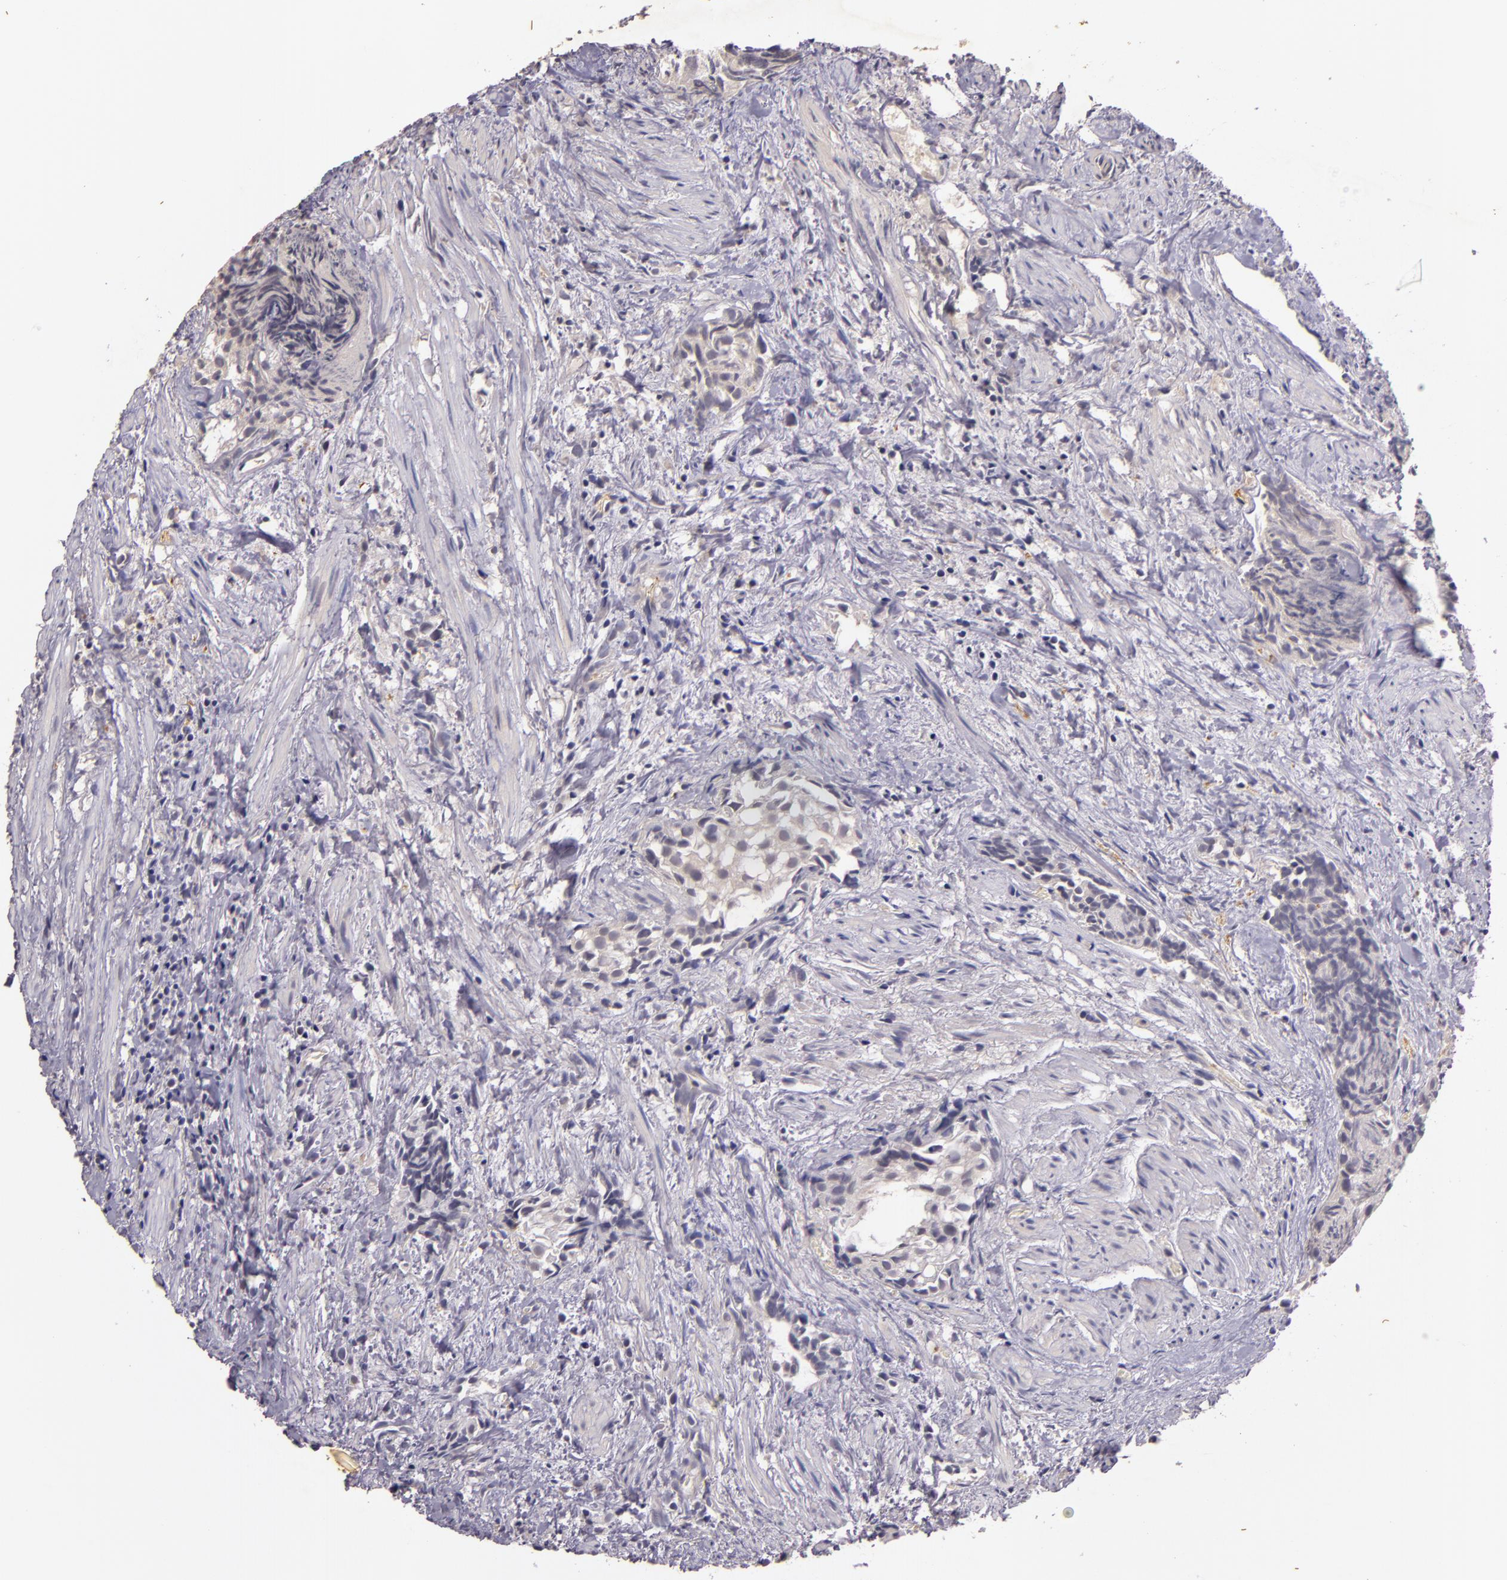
{"staining": {"intensity": "negative", "quantity": "none", "location": "none"}, "tissue": "urothelial cancer", "cell_type": "Tumor cells", "image_type": "cancer", "snomed": [{"axis": "morphology", "description": "Urothelial carcinoma, High grade"}, {"axis": "topography", "description": "Urinary bladder"}], "caption": "A micrograph of urothelial cancer stained for a protein demonstrates no brown staining in tumor cells.", "gene": "TFF1", "patient": {"sex": "female", "age": 78}}